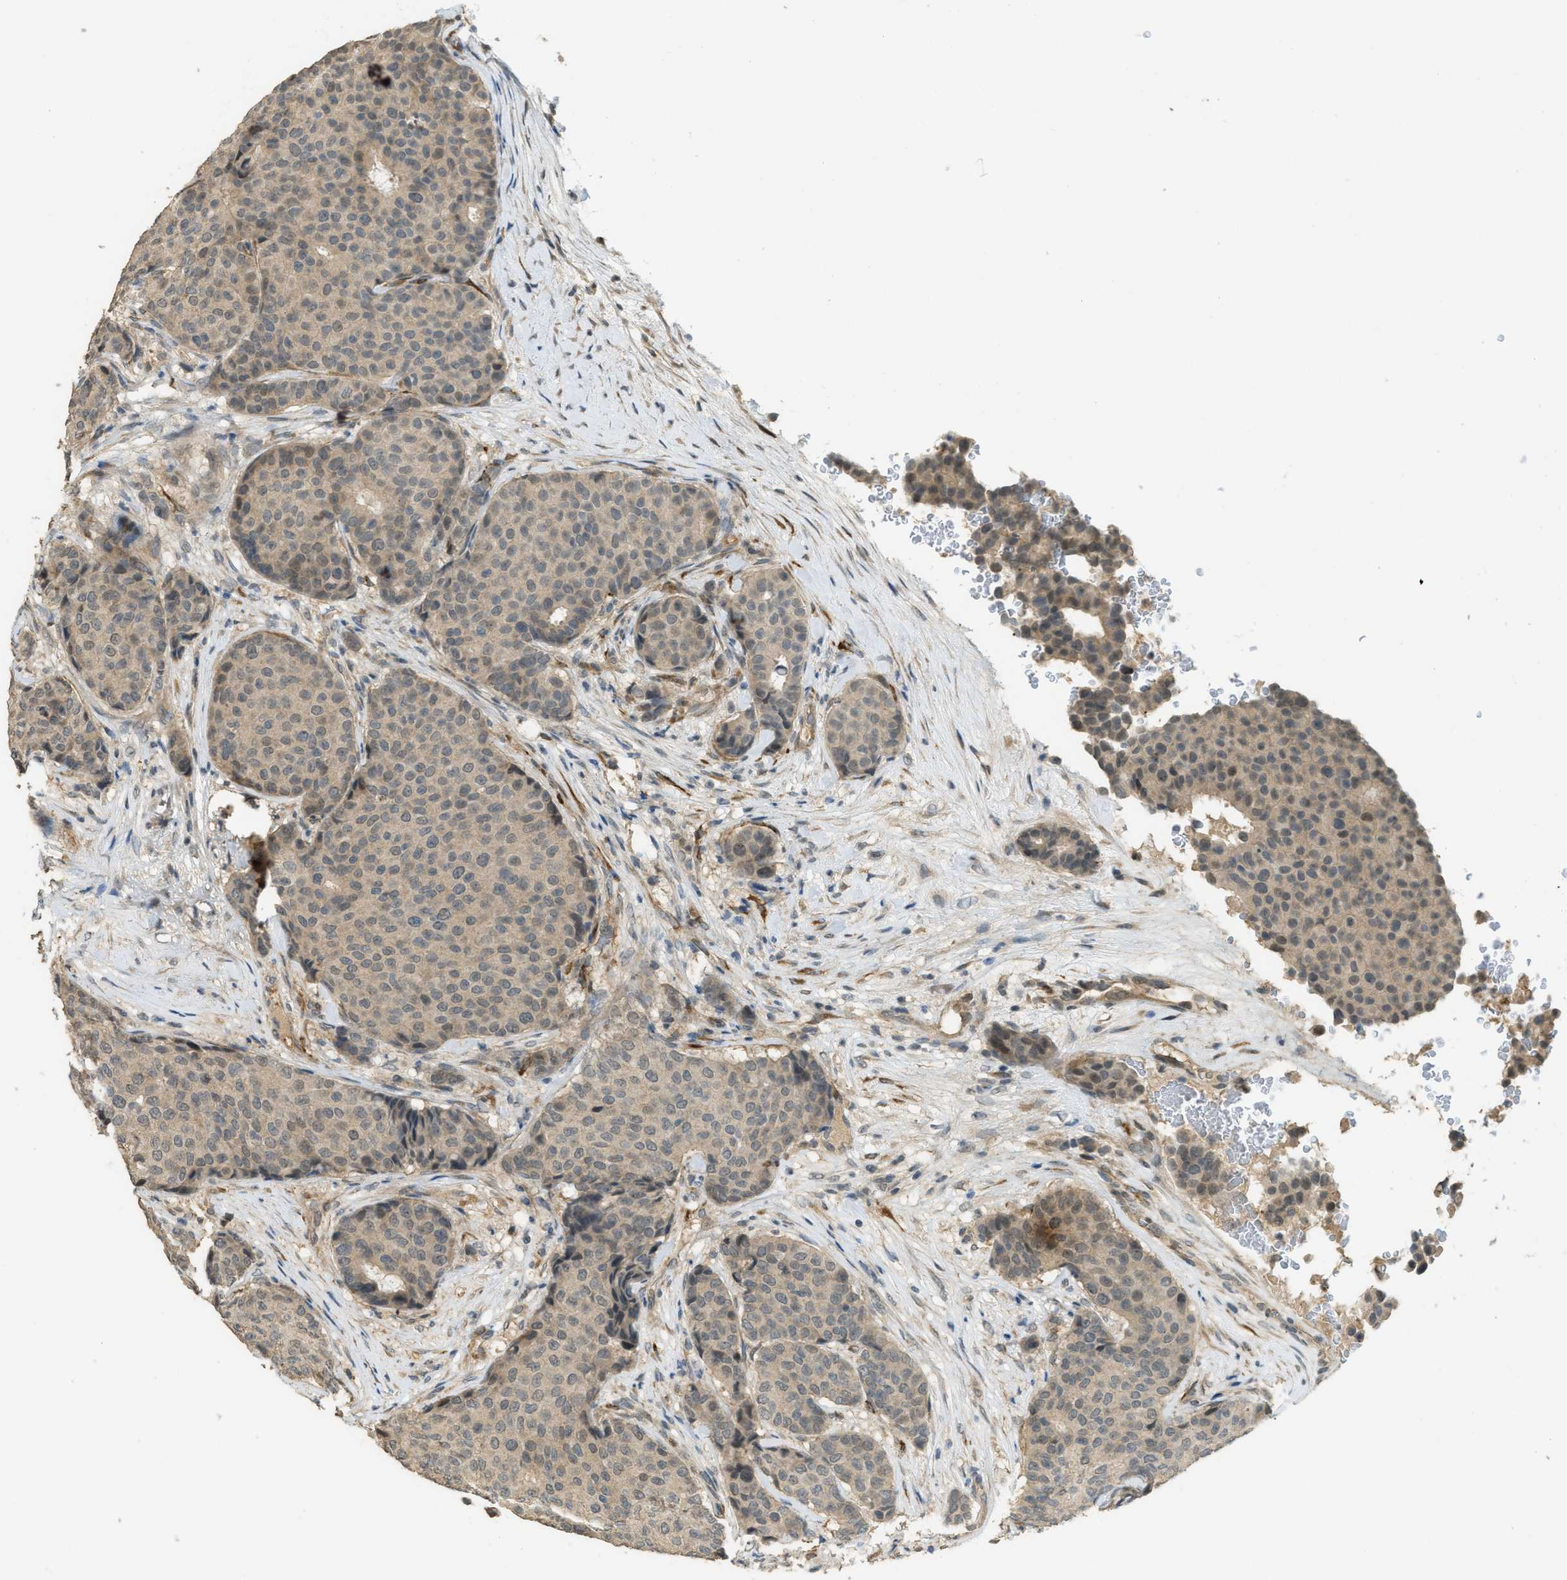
{"staining": {"intensity": "weak", "quantity": ">75%", "location": "cytoplasmic/membranous"}, "tissue": "breast cancer", "cell_type": "Tumor cells", "image_type": "cancer", "snomed": [{"axis": "morphology", "description": "Duct carcinoma"}, {"axis": "topography", "description": "Breast"}], "caption": "The immunohistochemical stain labels weak cytoplasmic/membranous positivity in tumor cells of breast cancer tissue.", "gene": "IGF2BP2", "patient": {"sex": "female", "age": 75}}